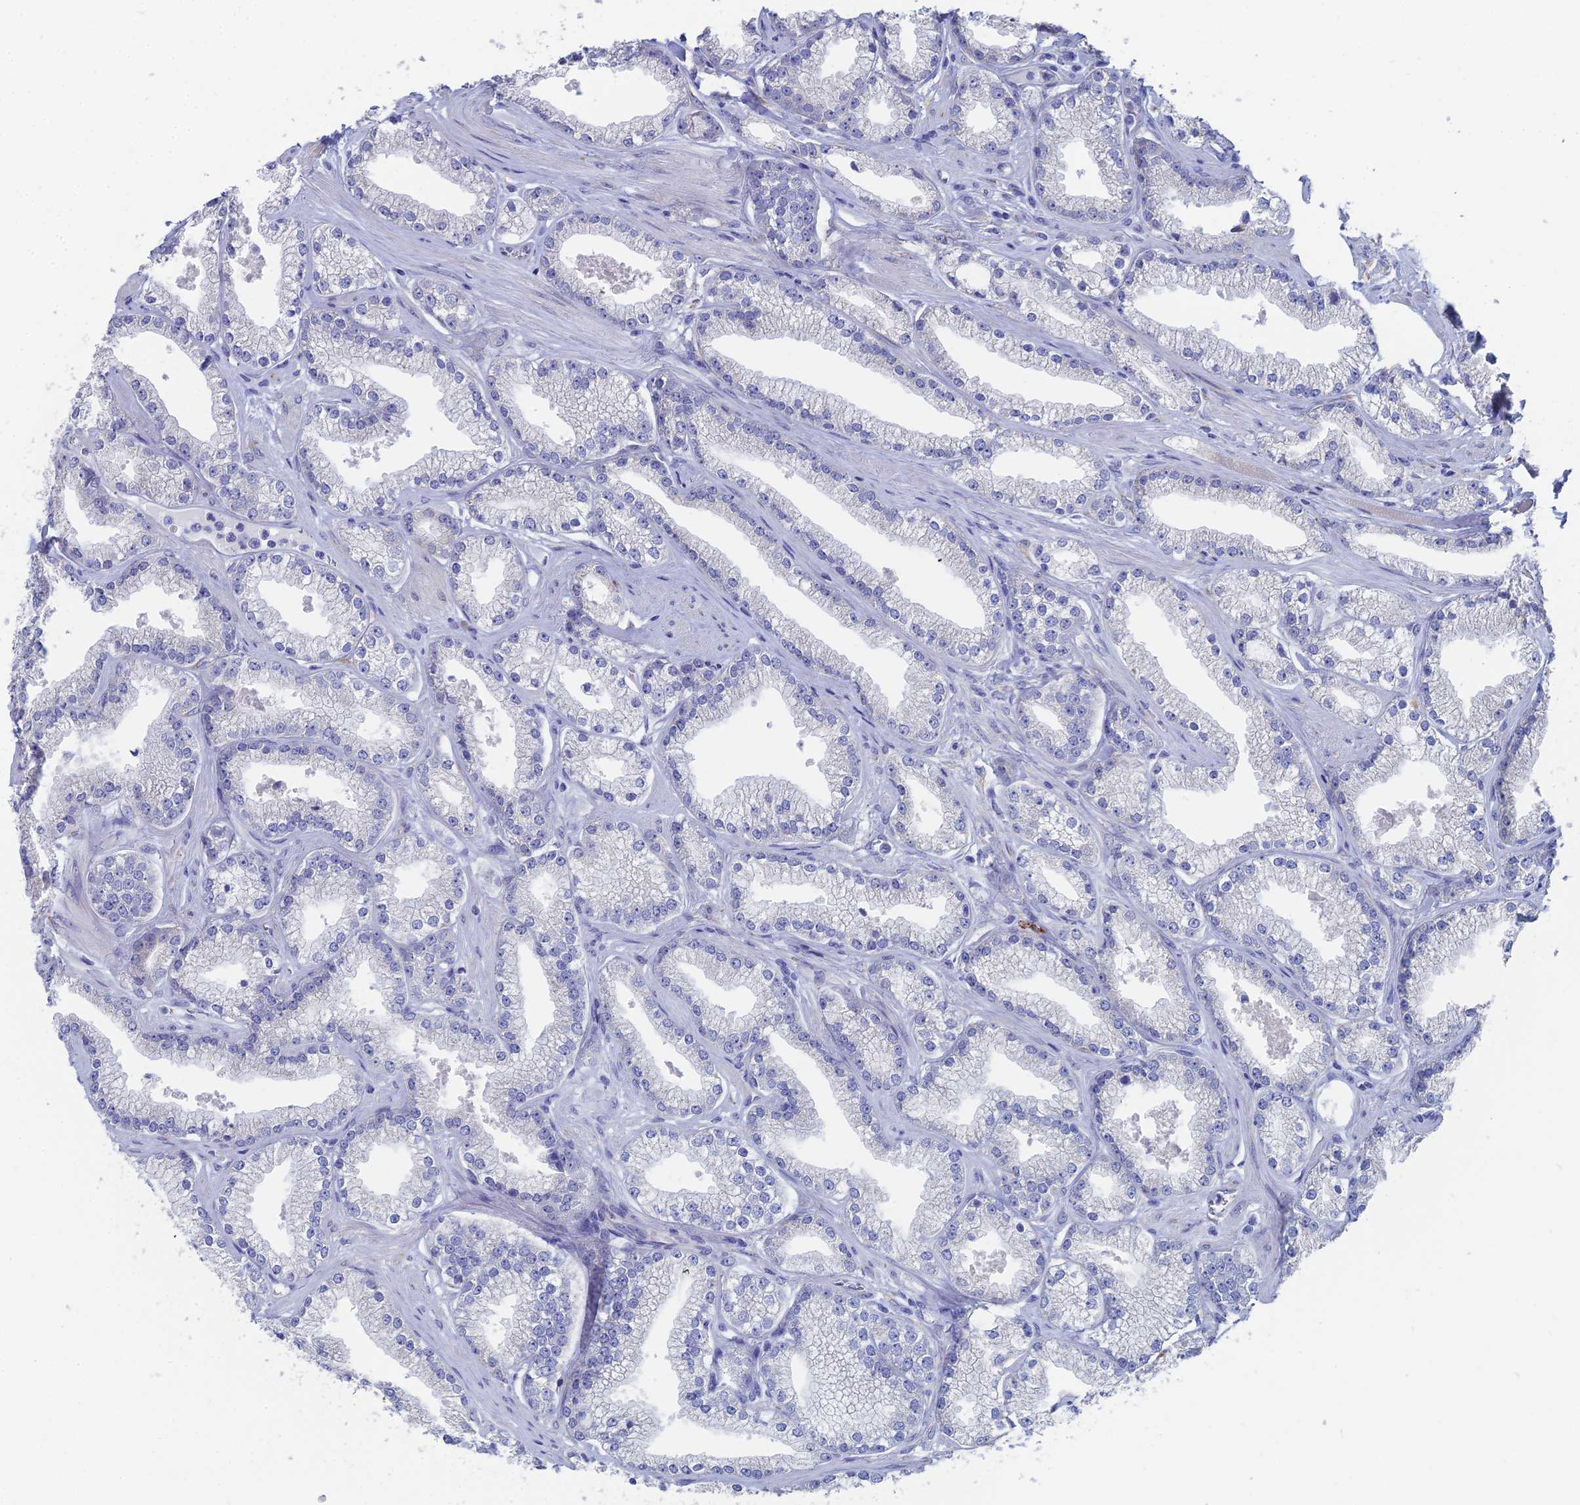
{"staining": {"intensity": "negative", "quantity": "none", "location": "none"}, "tissue": "prostate cancer", "cell_type": "Tumor cells", "image_type": "cancer", "snomed": [{"axis": "morphology", "description": "Adenocarcinoma, High grade"}, {"axis": "topography", "description": "Prostate"}], "caption": "There is no significant expression in tumor cells of prostate cancer. (DAB IHC with hematoxylin counter stain).", "gene": "TNNT3", "patient": {"sex": "male", "age": 67}}